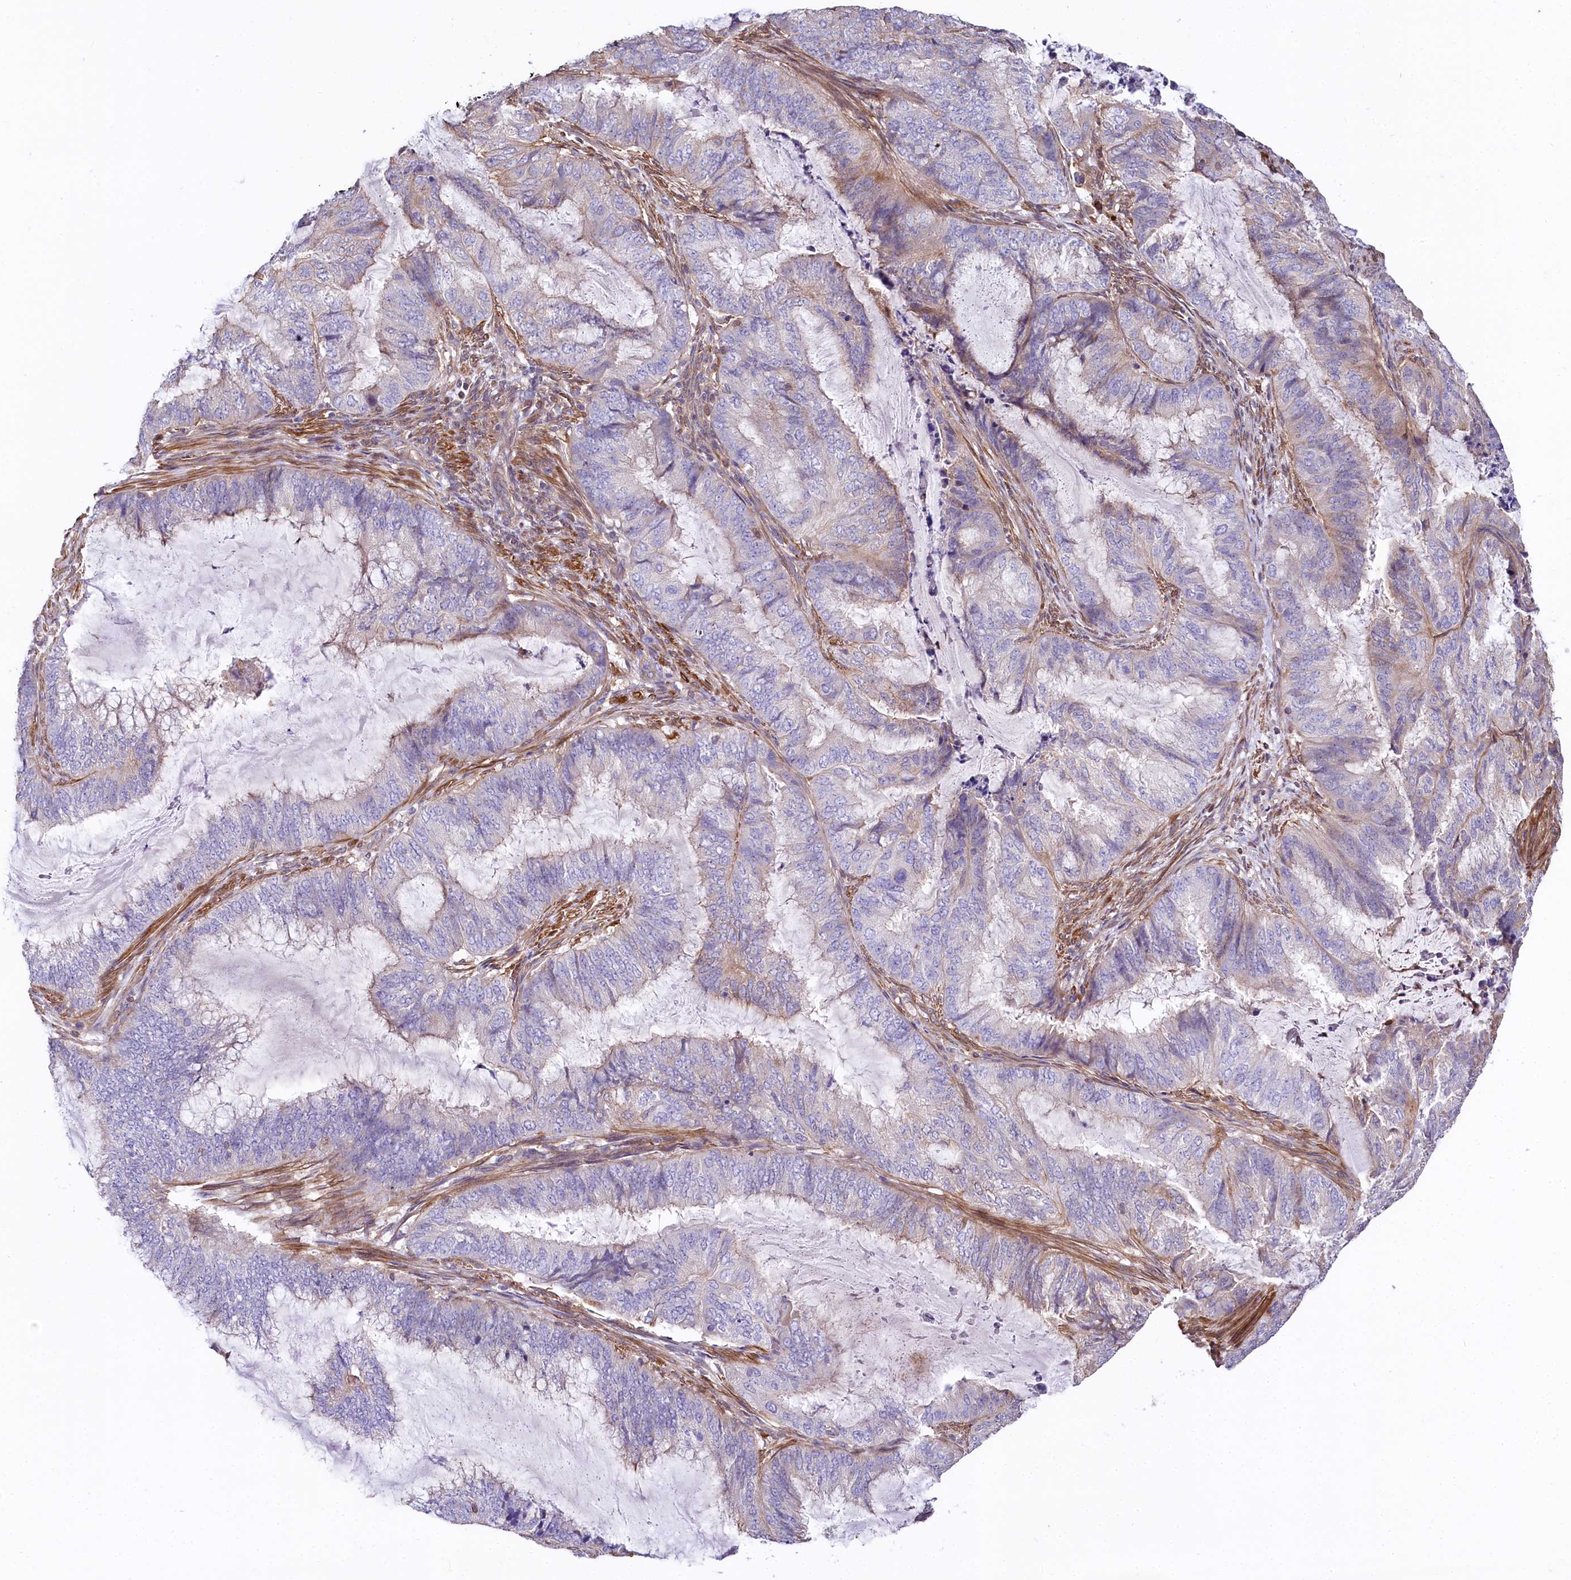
{"staining": {"intensity": "negative", "quantity": "none", "location": "none"}, "tissue": "endometrial cancer", "cell_type": "Tumor cells", "image_type": "cancer", "snomed": [{"axis": "morphology", "description": "Adenocarcinoma, NOS"}, {"axis": "topography", "description": "Endometrium"}], "caption": "This is an IHC photomicrograph of human endometrial adenocarcinoma. There is no staining in tumor cells.", "gene": "FCHSD2", "patient": {"sex": "female", "age": 51}}